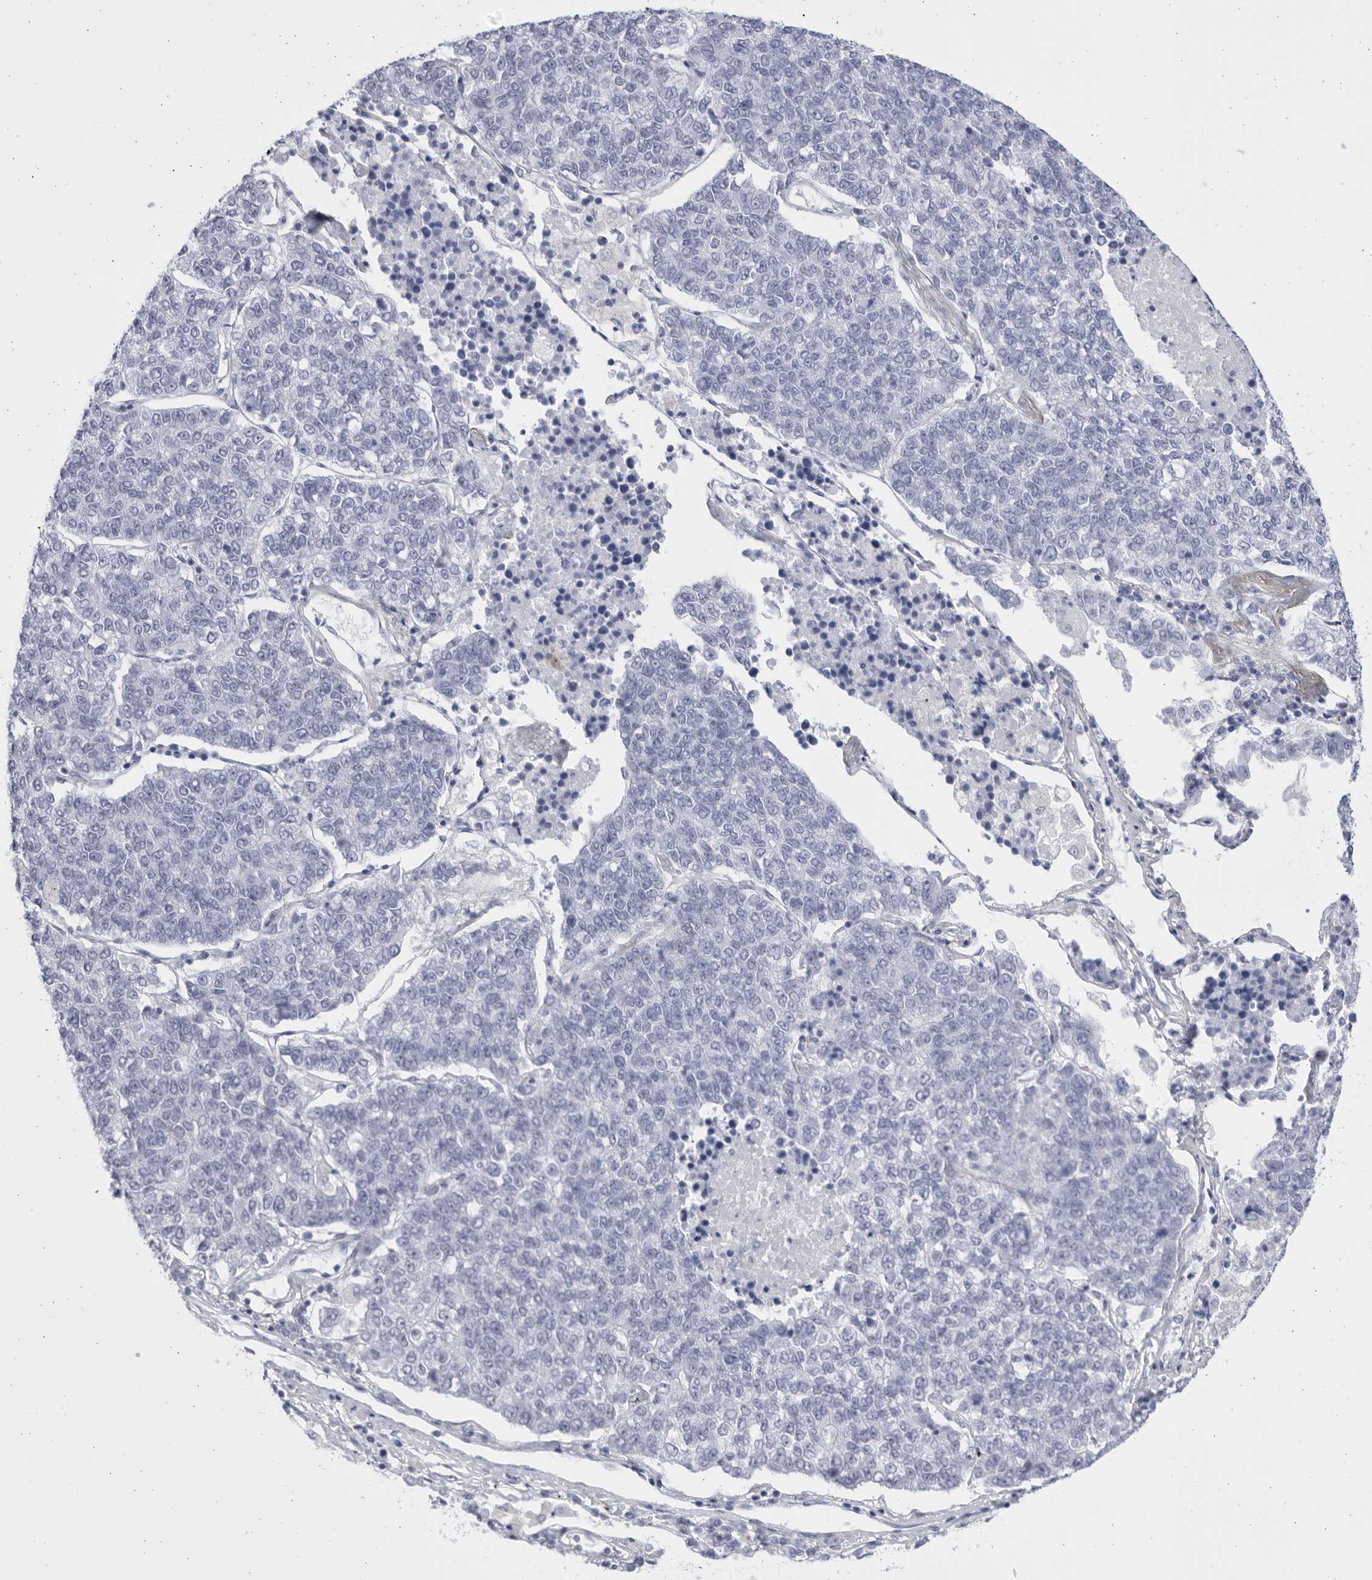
{"staining": {"intensity": "negative", "quantity": "none", "location": "none"}, "tissue": "lung cancer", "cell_type": "Tumor cells", "image_type": "cancer", "snomed": [{"axis": "morphology", "description": "Adenocarcinoma, NOS"}, {"axis": "topography", "description": "Lung"}], "caption": "Immunohistochemistry histopathology image of human lung adenocarcinoma stained for a protein (brown), which displays no positivity in tumor cells.", "gene": "CCDC181", "patient": {"sex": "male", "age": 49}}